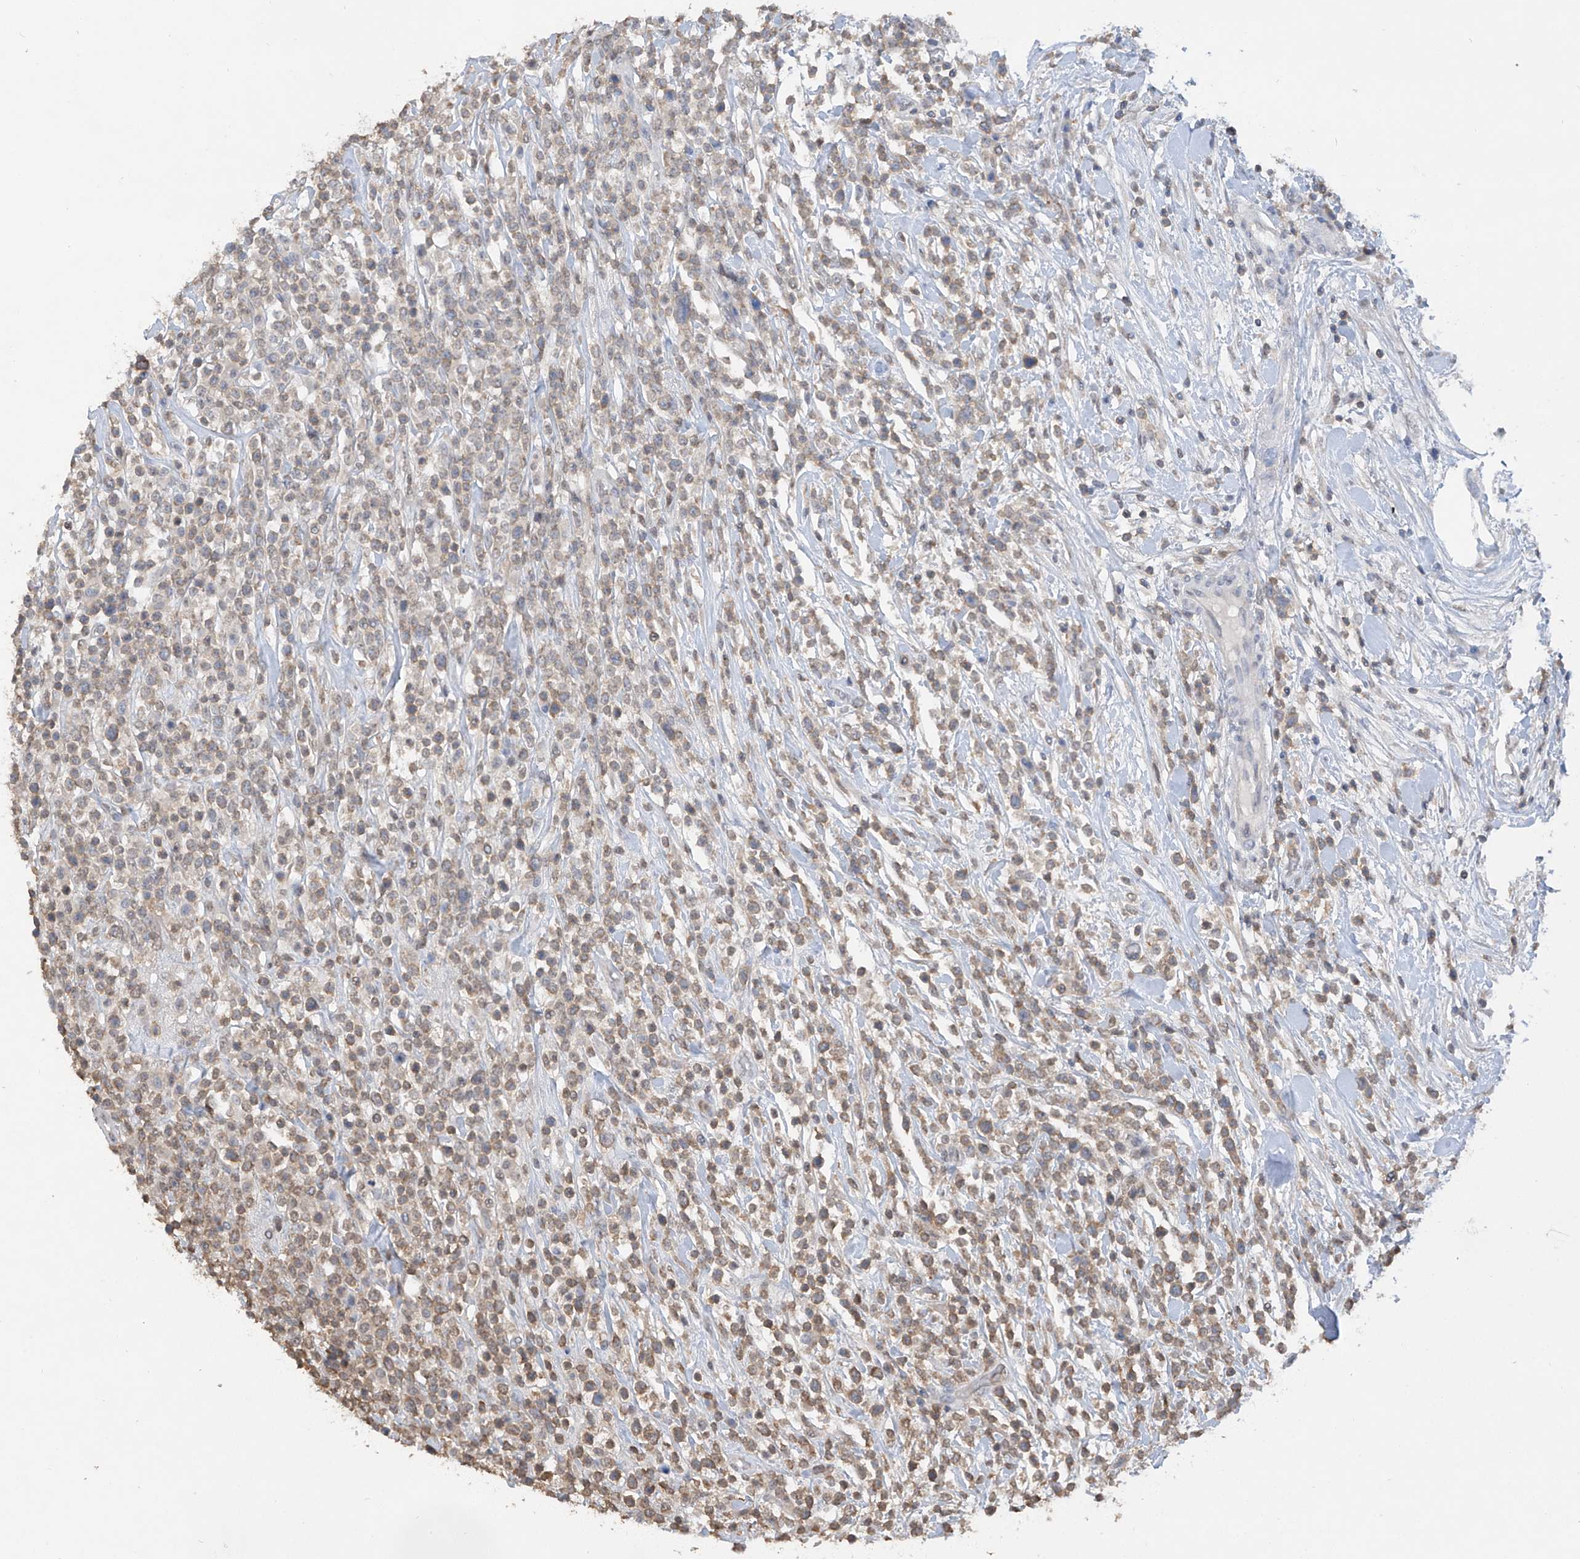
{"staining": {"intensity": "moderate", "quantity": "25%-75%", "location": "cytoplasmic/membranous"}, "tissue": "lymphoma", "cell_type": "Tumor cells", "image_type": "cancer", "snomed": [{"axis": "morphology", "description": "Malignant lymphoma, non-Hodgkin's type, High grade"}, {"axis": "topography", "description": "Colon"}], "caption": "Lymphoma stained for a protein (brown) shows moderate cytoplasmic/membranous positive positivity in about 25%-75% of tumor cells.", "gene": "HAS3", "patient": {"sex": "female", "age": 53}}